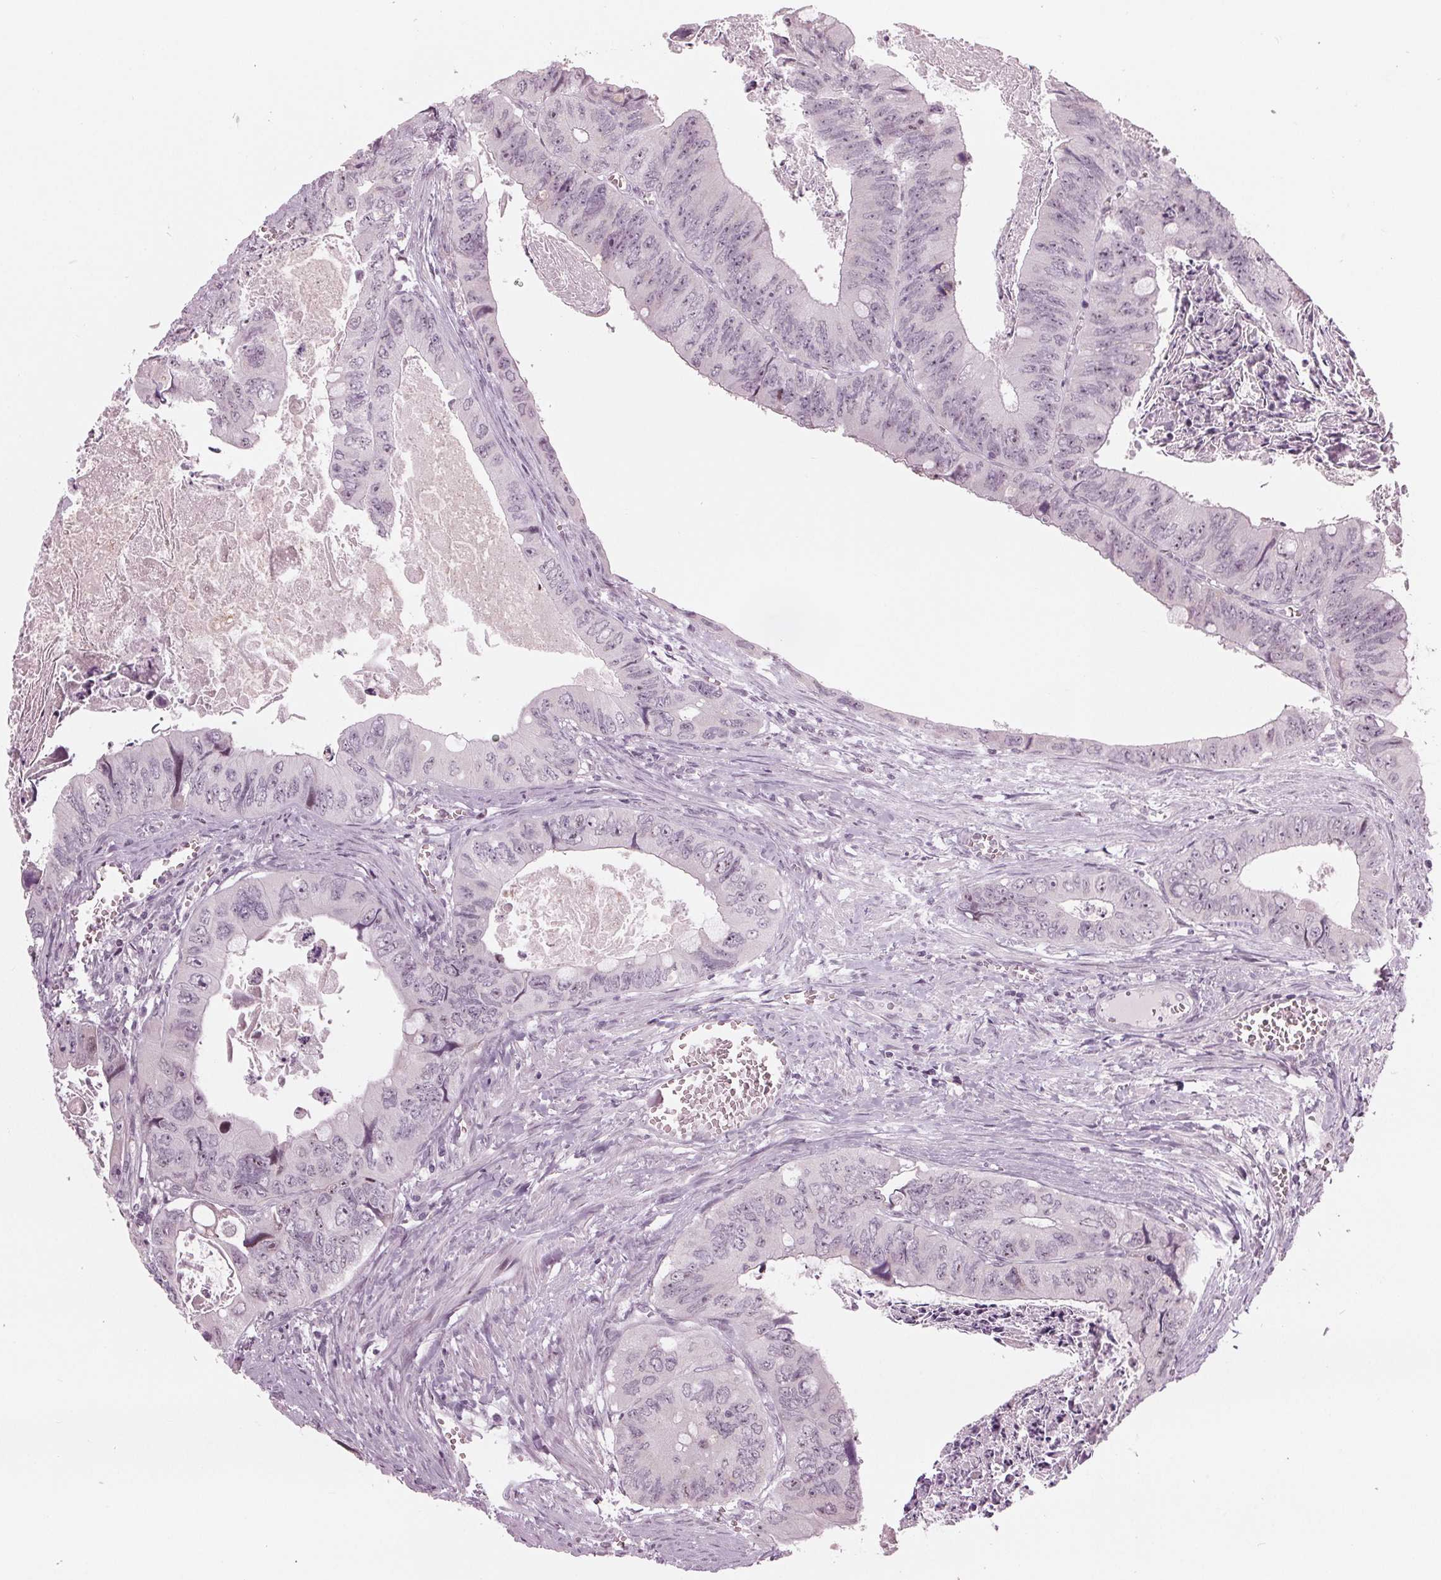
{"staining": {"intensity": "negative", "quantity": "none", "location": "none"}, "tissue": "colorectal cancer", "cell_type": "Tumor cells", "image_type": "cancer", "snomed": [{"axis": "morphology", "description": "Adenocarcinoma, NOS"}, {"axis": "topography", "description": "Colon"}], "caption": "A high-resolution micrograph shows immunohistochemistry (IHC) staining of colorectal cancer, which displays no significant expression in tumor cells.", "gene": "ADPRHL1", "patient": {"sex": "female", "age": 84}}